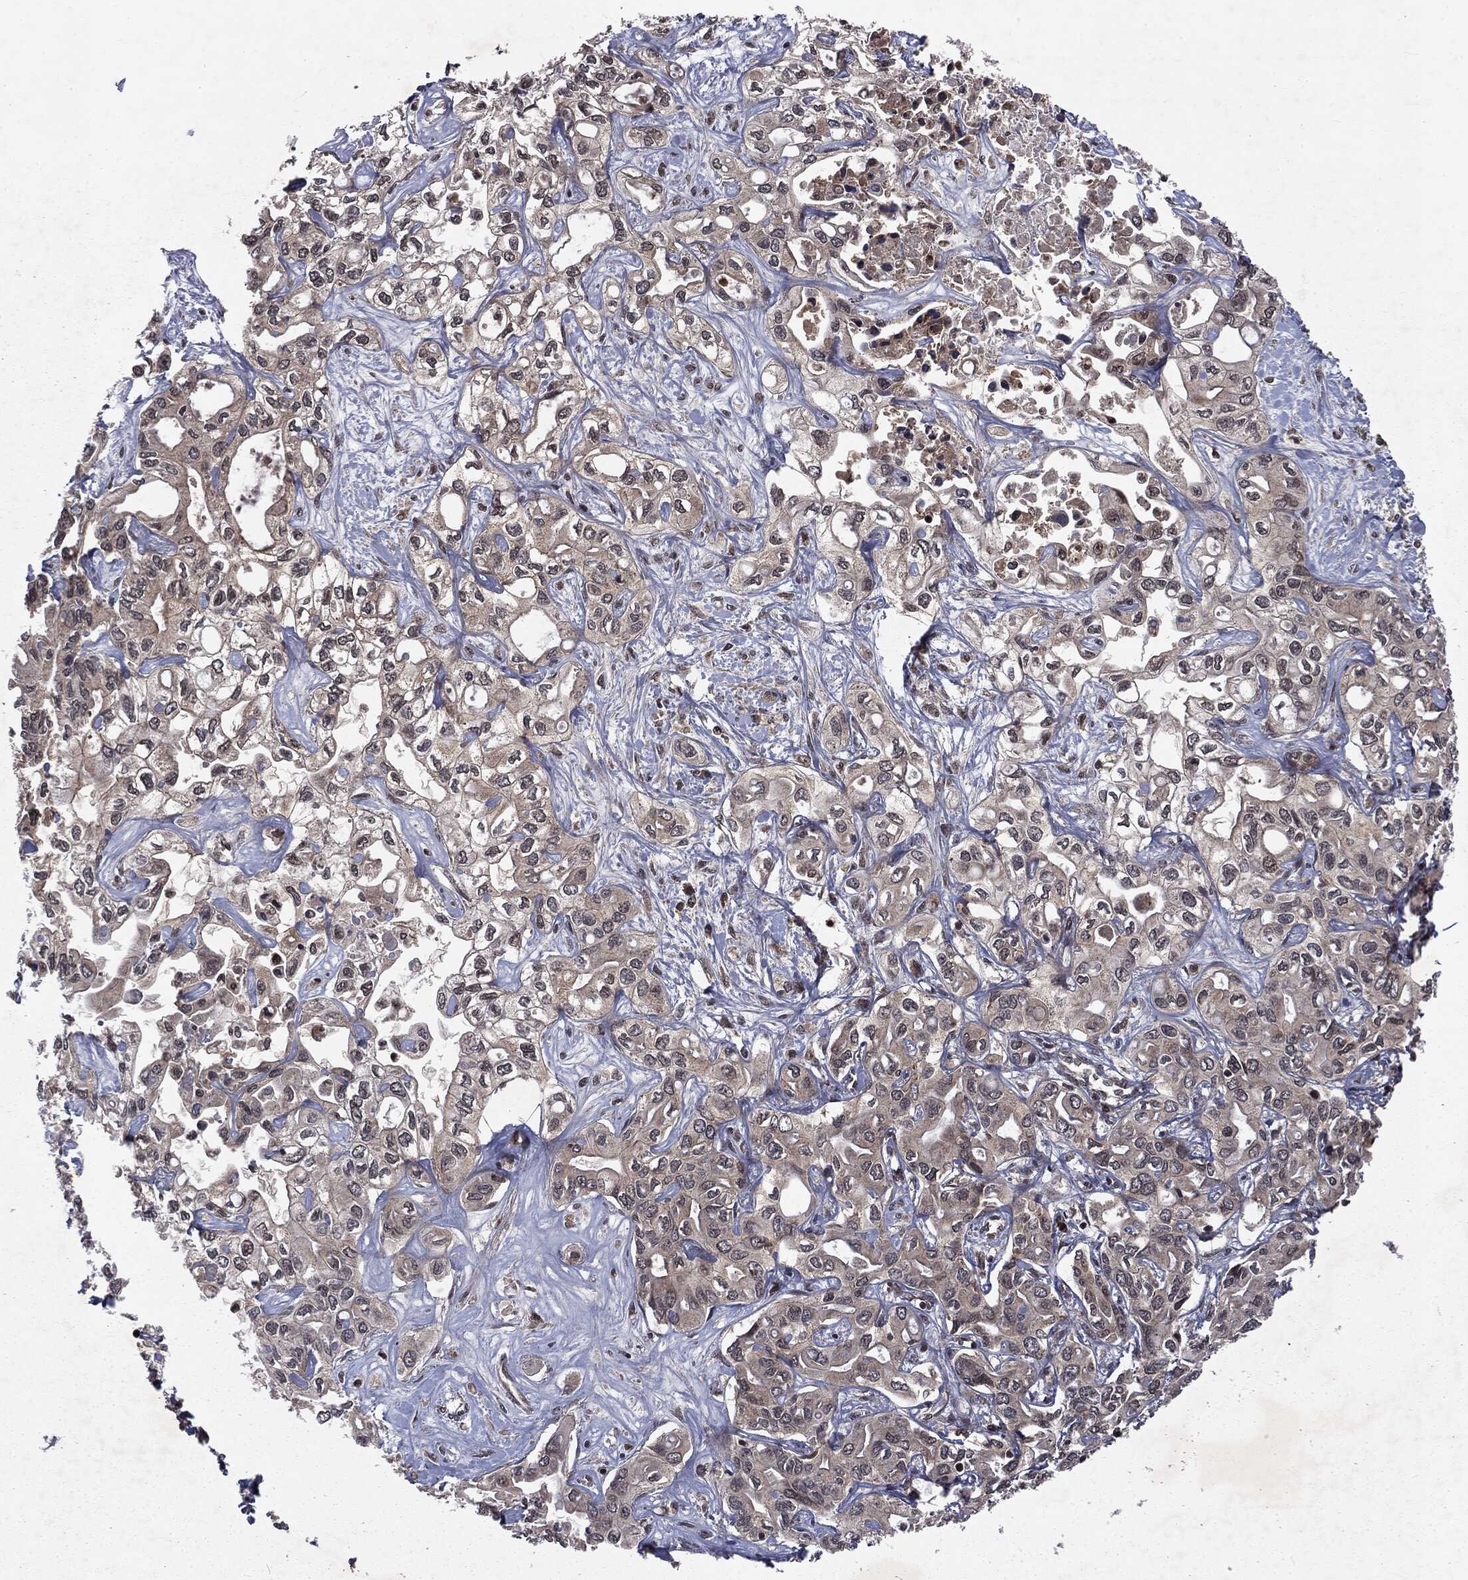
{"staining": {"intensity": "weak", "quantity": "25%-75%", "location": "cytoplasmic/membranous"}, "tissue": "liver cancer", "cell_type": "Tumor cells", "image_type": "cancer", "snomed": [{"axis": "morphology", "description": "Cholangiocarcinoma"}, {"axis": "topography", "description": "Liver"}], "caption": "Cholangiocarcinoma (liver) was stained to show a protein in brown. There is low levels of weak cytoplasmic/membranous positivity in approximately 25%-75% of tumor cells.", "gene": "STAU2", "patient": {"sex": "female", "age": 64}}